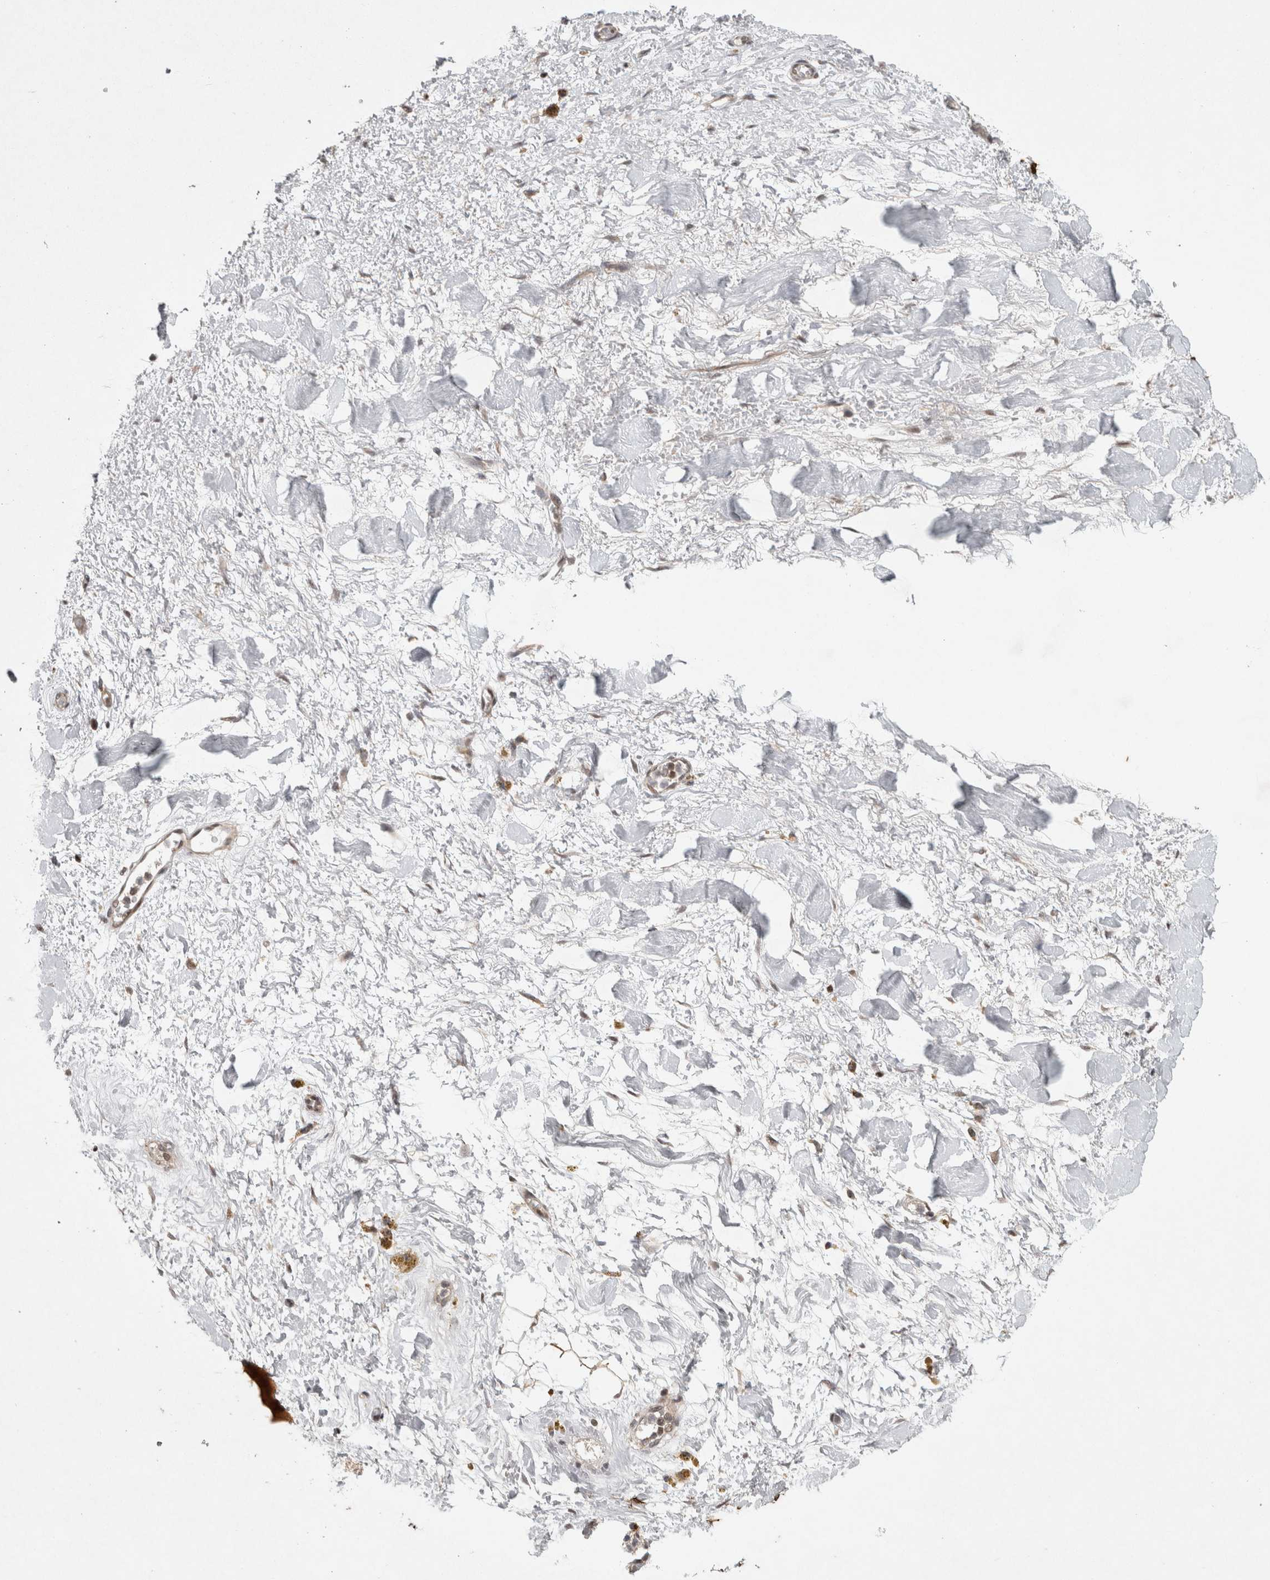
{"staining": {"intensity": "negative", "quantity": "none", "location": "none"}, "tissue": "adipose tissue", "cell_type": "Adipocytes", "image_type": "normal", "snomed": [{"axis": "morphology", "description": "Normal tissue, NOS"}, {"axis": "topography", "description": "Kidney"}, {"axis": "topography", "description": "Peripheral nerve tissue"}], "caption": "Adipocytes are negative for brown protein staining in unremarkable adipose tissue. (DAB (3,3'-diaminobenzidine) immunohistochemistry visualized using brightfield microscopy, high magnification).", "gene": "KDM8", "patient": {"sex": "male", "age": 7}}